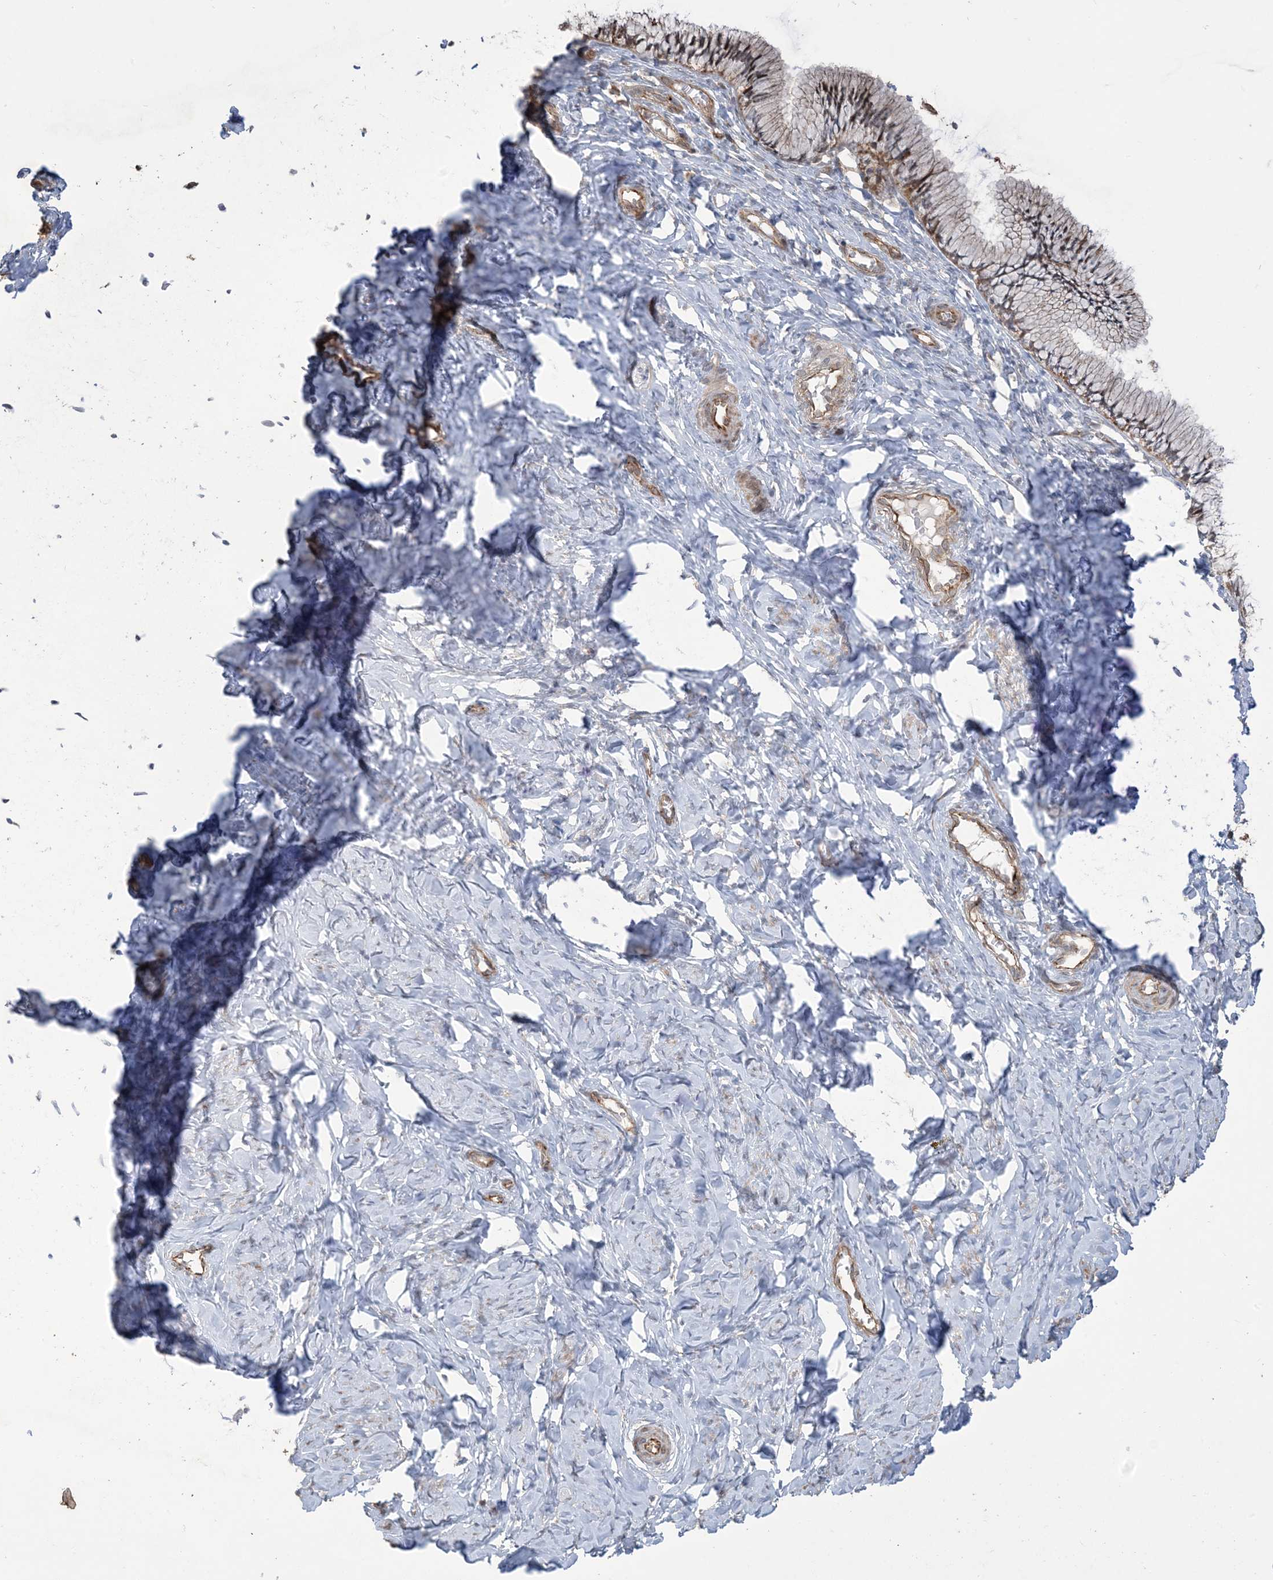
{"staining": {"intensity": "weak", "quantity": "25%-75%", "location": "cytoplasmic/membranous"}, "tissue": "cervix", "cell_type": "Glandular cells", "image_type": "normal", "snomed": [{"axis": "morphology", "description": "Normal tissue, NOS"}, {"axis": "topography", "description": "Cervix"}], "caption": "This image demonstrates immunohistochemistry staining of normal cervix, with low weak cytoplasmic/membranous staining in approximately 25%-75% of glandular cells.", "gene": "KLHL18", "patient": {"sex": "female", "age": 27}}